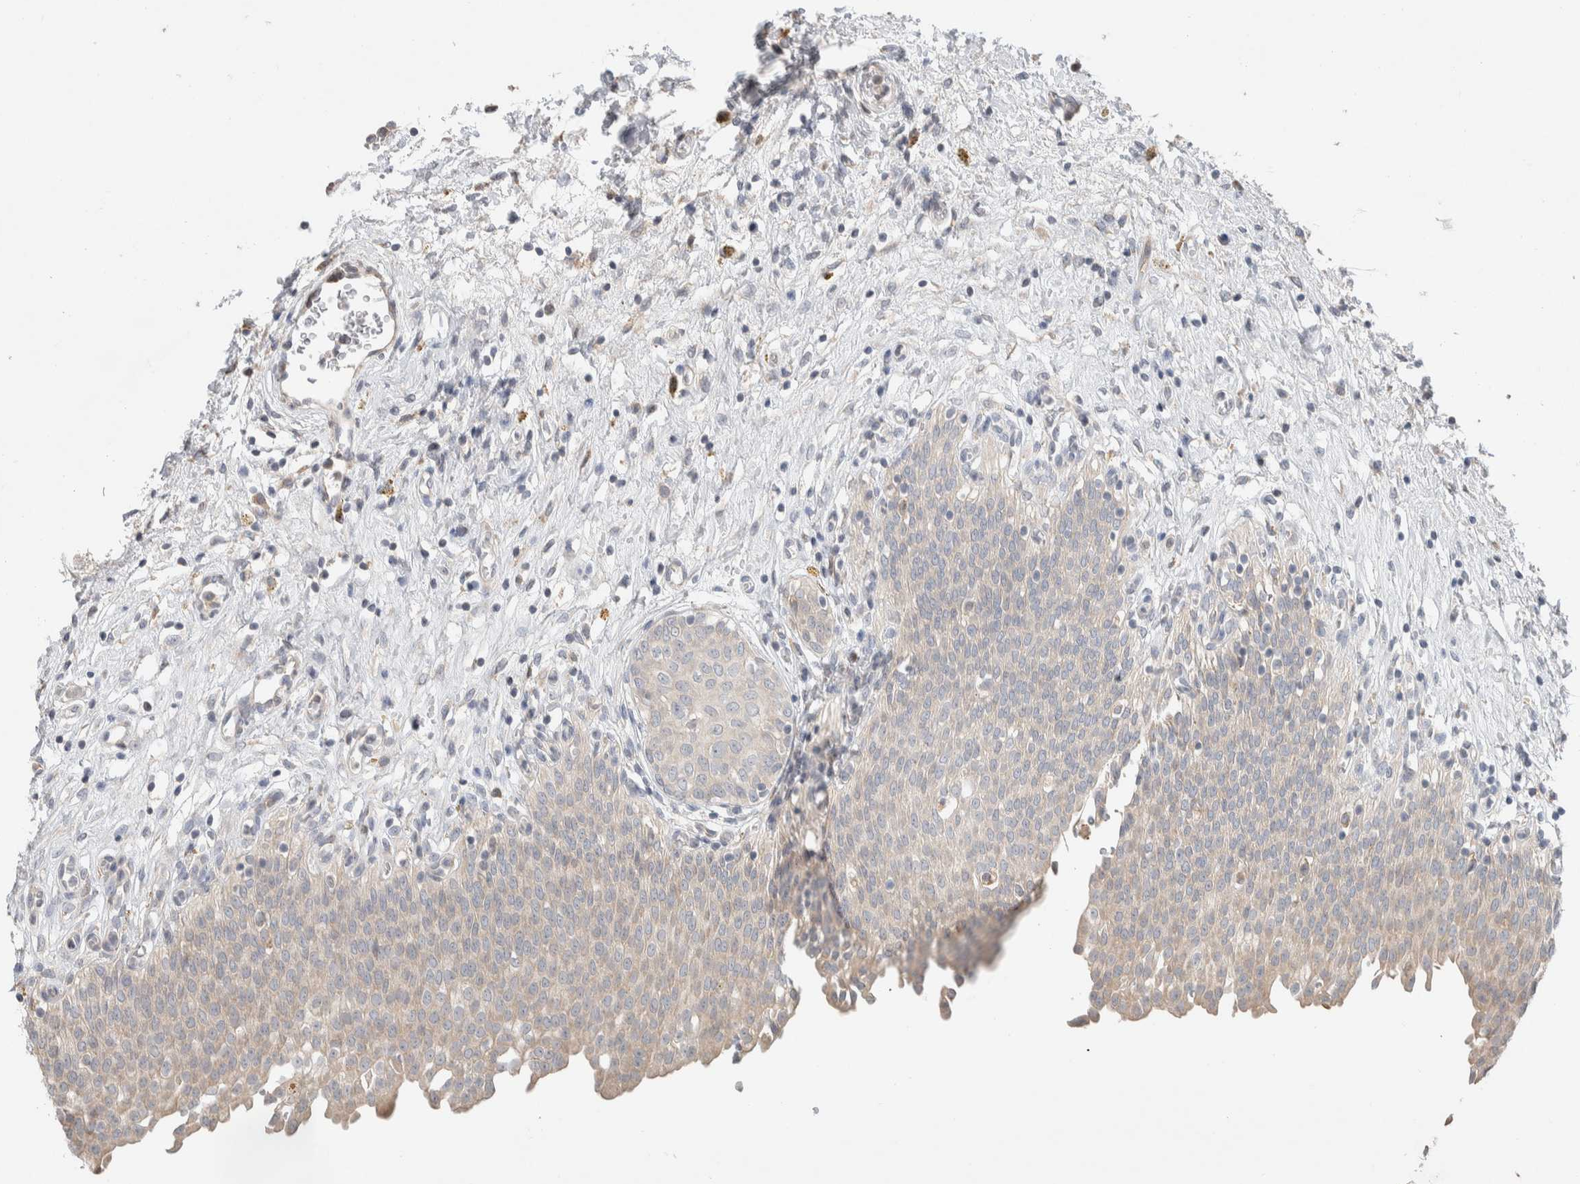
{"staining": {"intensity": "moderate", "quantity": "<25%", "location": "cytoplasmic/membranous"}, "tissue": "urinary bladder", "cell_type": "Urothelial cells", "image_type": "normal", "snomed": [{"axis": "morphology", "description": "Urothelial carcinoma, High grade"}, {"axis": "topography", "description": "Urinary bladder"}], "caption": "Immunohistochemistry (IHC) micrograph of unremarkable human urinary bladder stained for a protein (brown), which shows low levels of moderate cytoplasmic/membranous expression in approximately <25% of urothelial cells.", "gene": "ADCY8", "patient": {"sex": "male", "age": 46}}